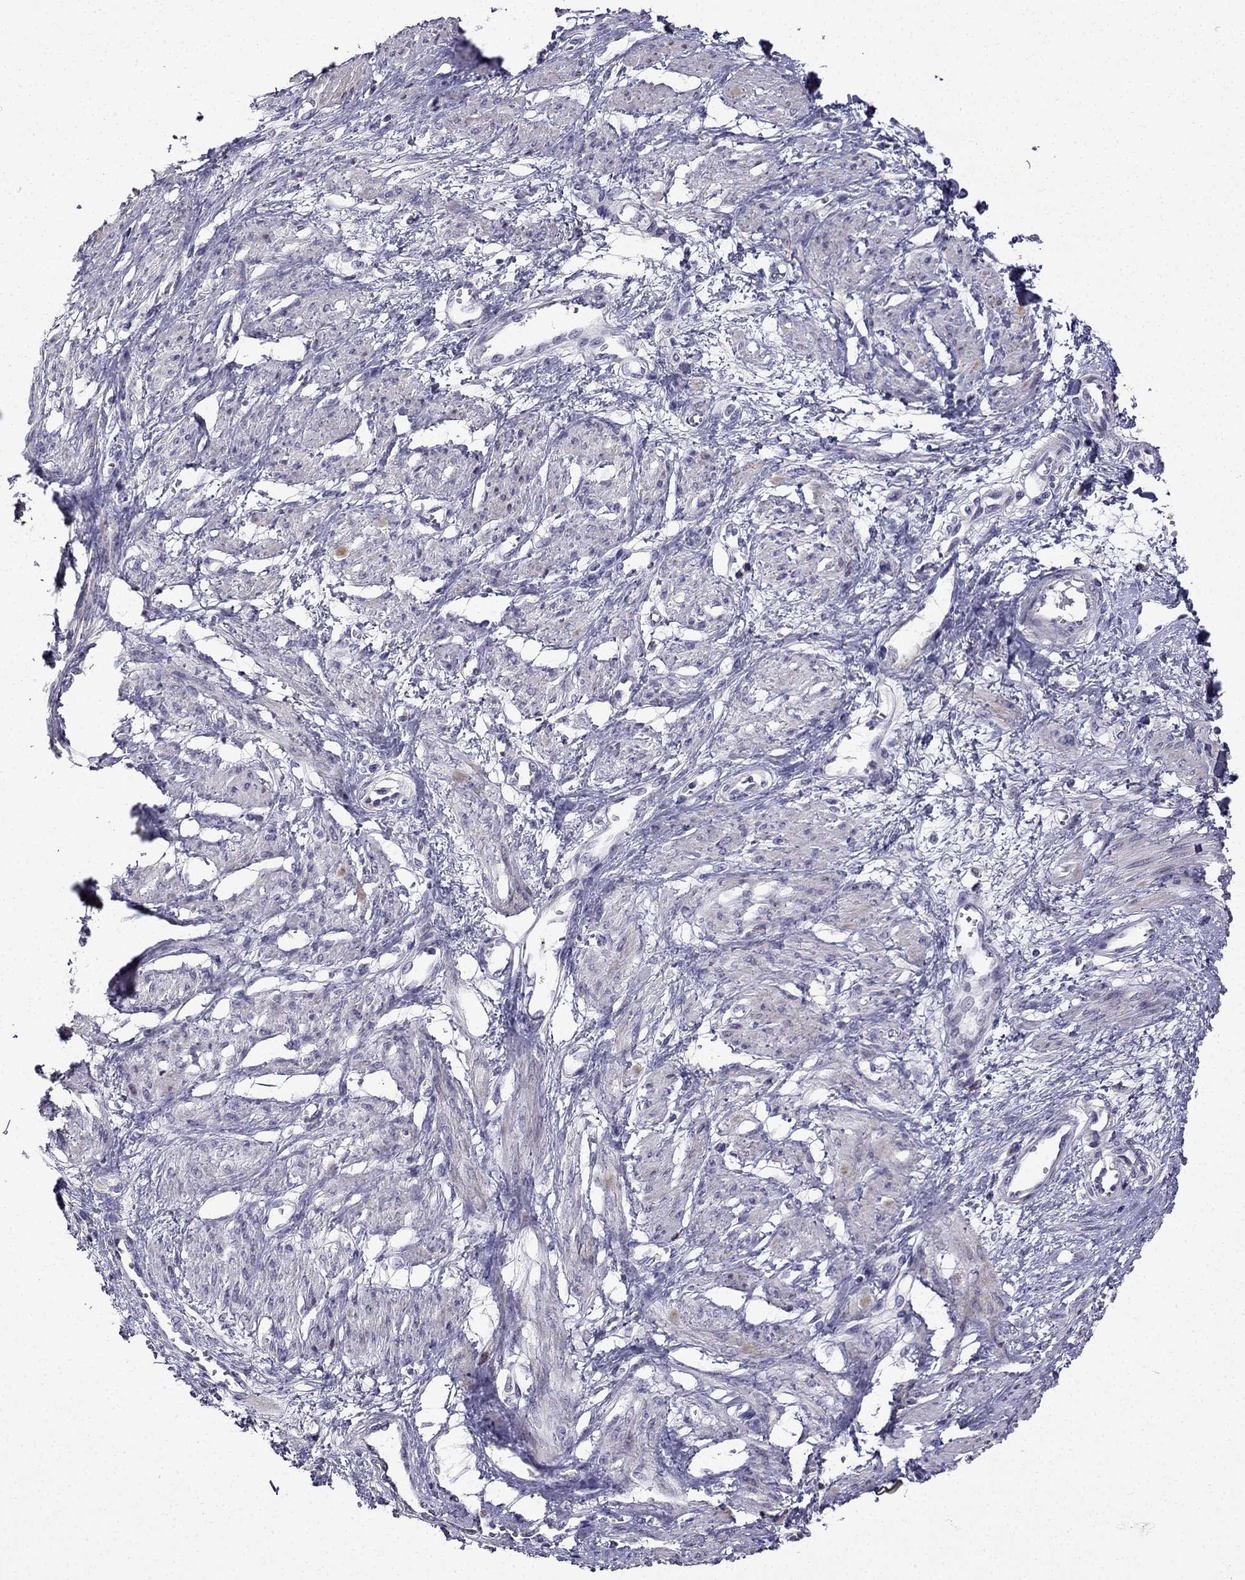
{"staining": {"intensity": "negative", "quantity": "none", "location": "none"}, "tissue": "smooth muscle", "cell_type": "Smooth muscle cells", "image_type": "normal", "snomed": [{"axis": "morphology", "description": "Normal tissue, NOS"}, {"axis": "topography", "description": "Smooth muscle"}, {"axis": "topography", "description": "Uterus"}], "caption": "High magnification brightfield microscopy of unremarkable smooth muscle stained with DAB (brown) and counterstained with hematoxylin (blue): smooth muscle cells show no significant expression. (DAB immunohistochemistry (IHC), high magnification).", "gene": "UHRF1", "patient": {"sex": "female", "age": 39}}